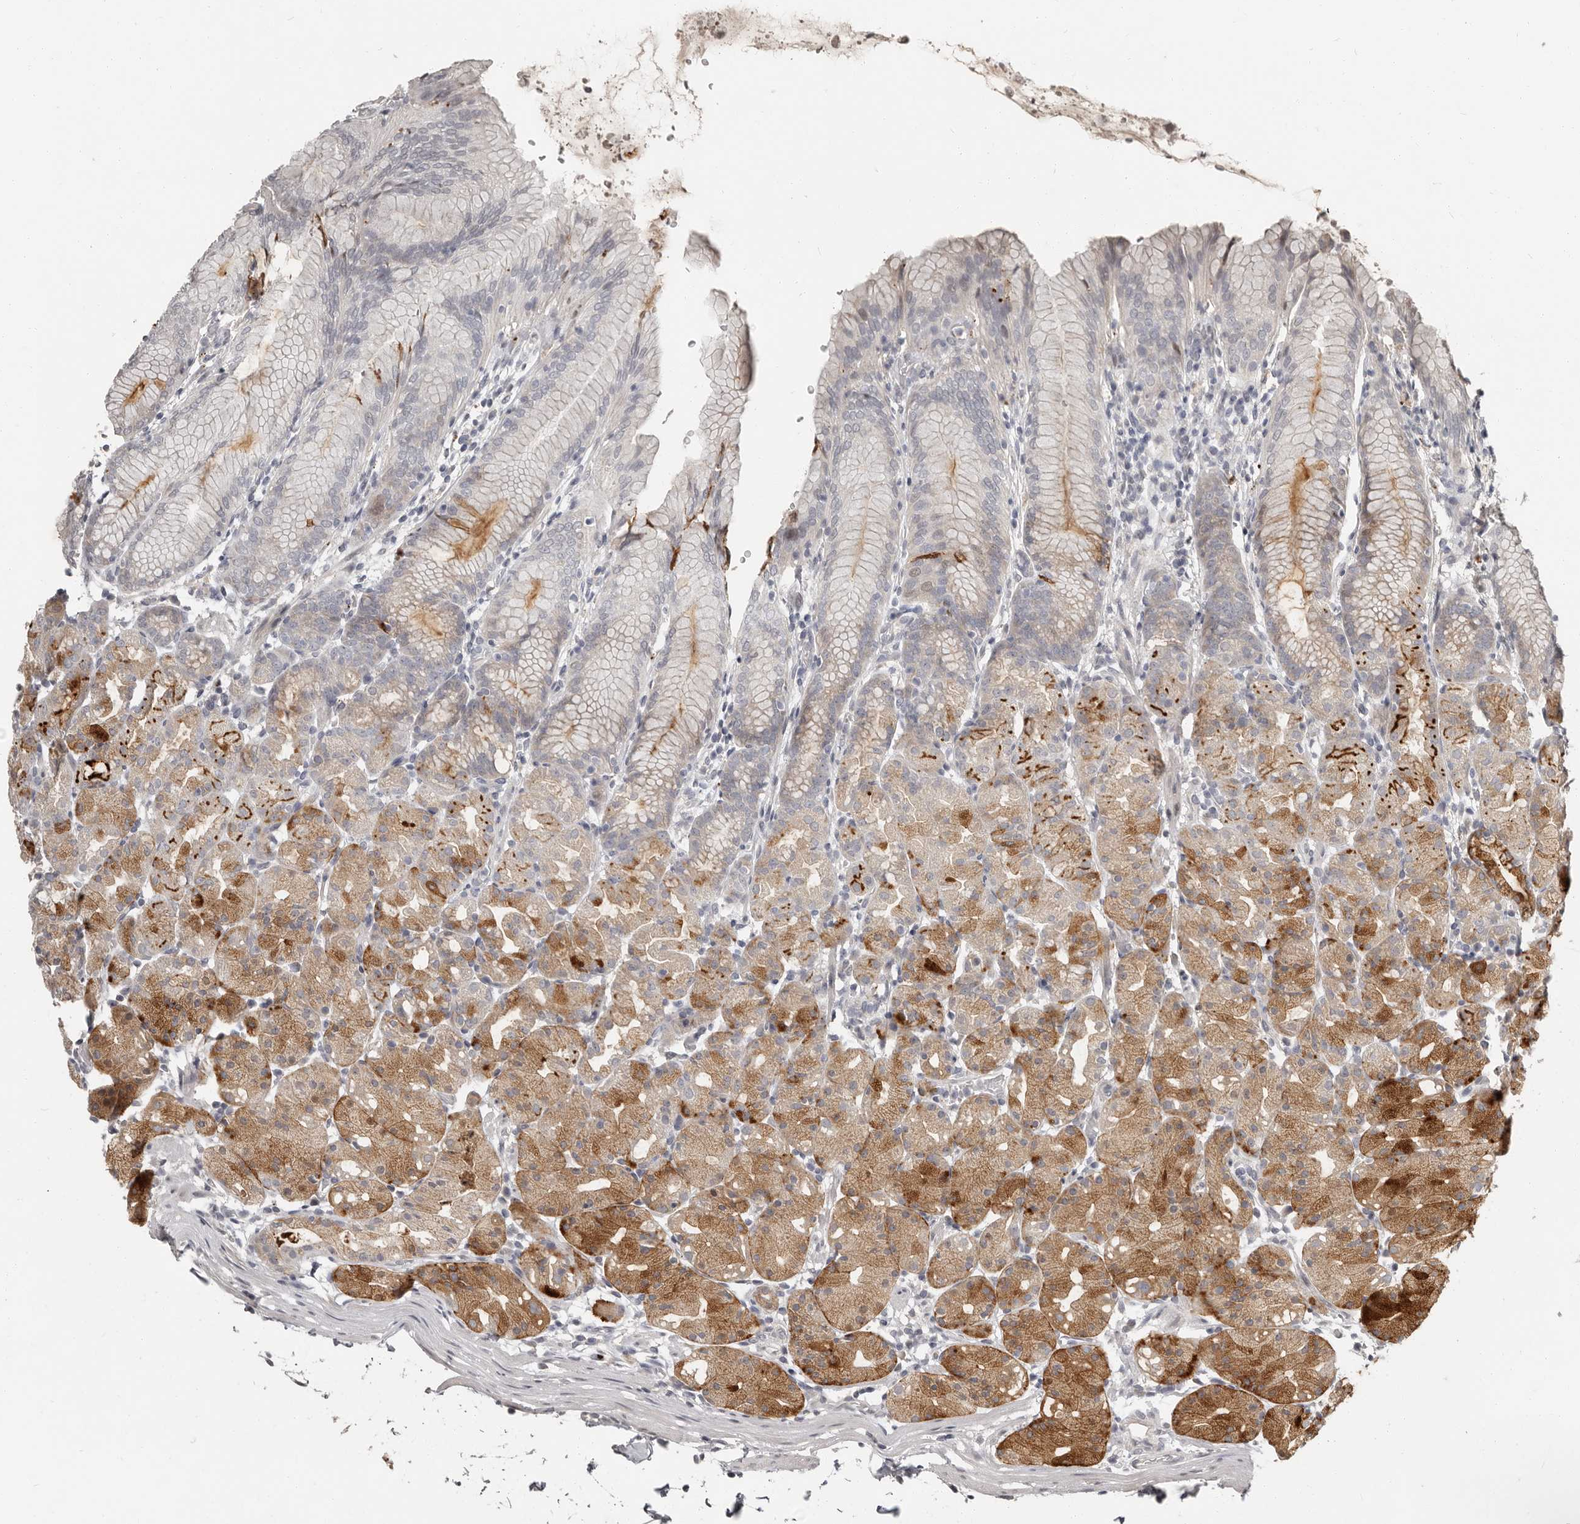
{"staining": {"intensity": "moderate", "quantity": "<25%", "location": "cytoplasmic/membranous"}, "tissue": "stomach", "cell_type": "Glandular cells", "image_type": "normal", "snomed": [{"axis": "morphology", "description": "Normal tissue, NOS"}, {"axis": "topography", "description": "Stomach, upper"}], "caption": "A high-resolution image shows IHC staining of normal stomach, which exhibits moderate cytoplasmic/membranous expression in about <25% of glandular cells.", "gene": "APOL6", "patient": {"sex": "male", "age": 48}}